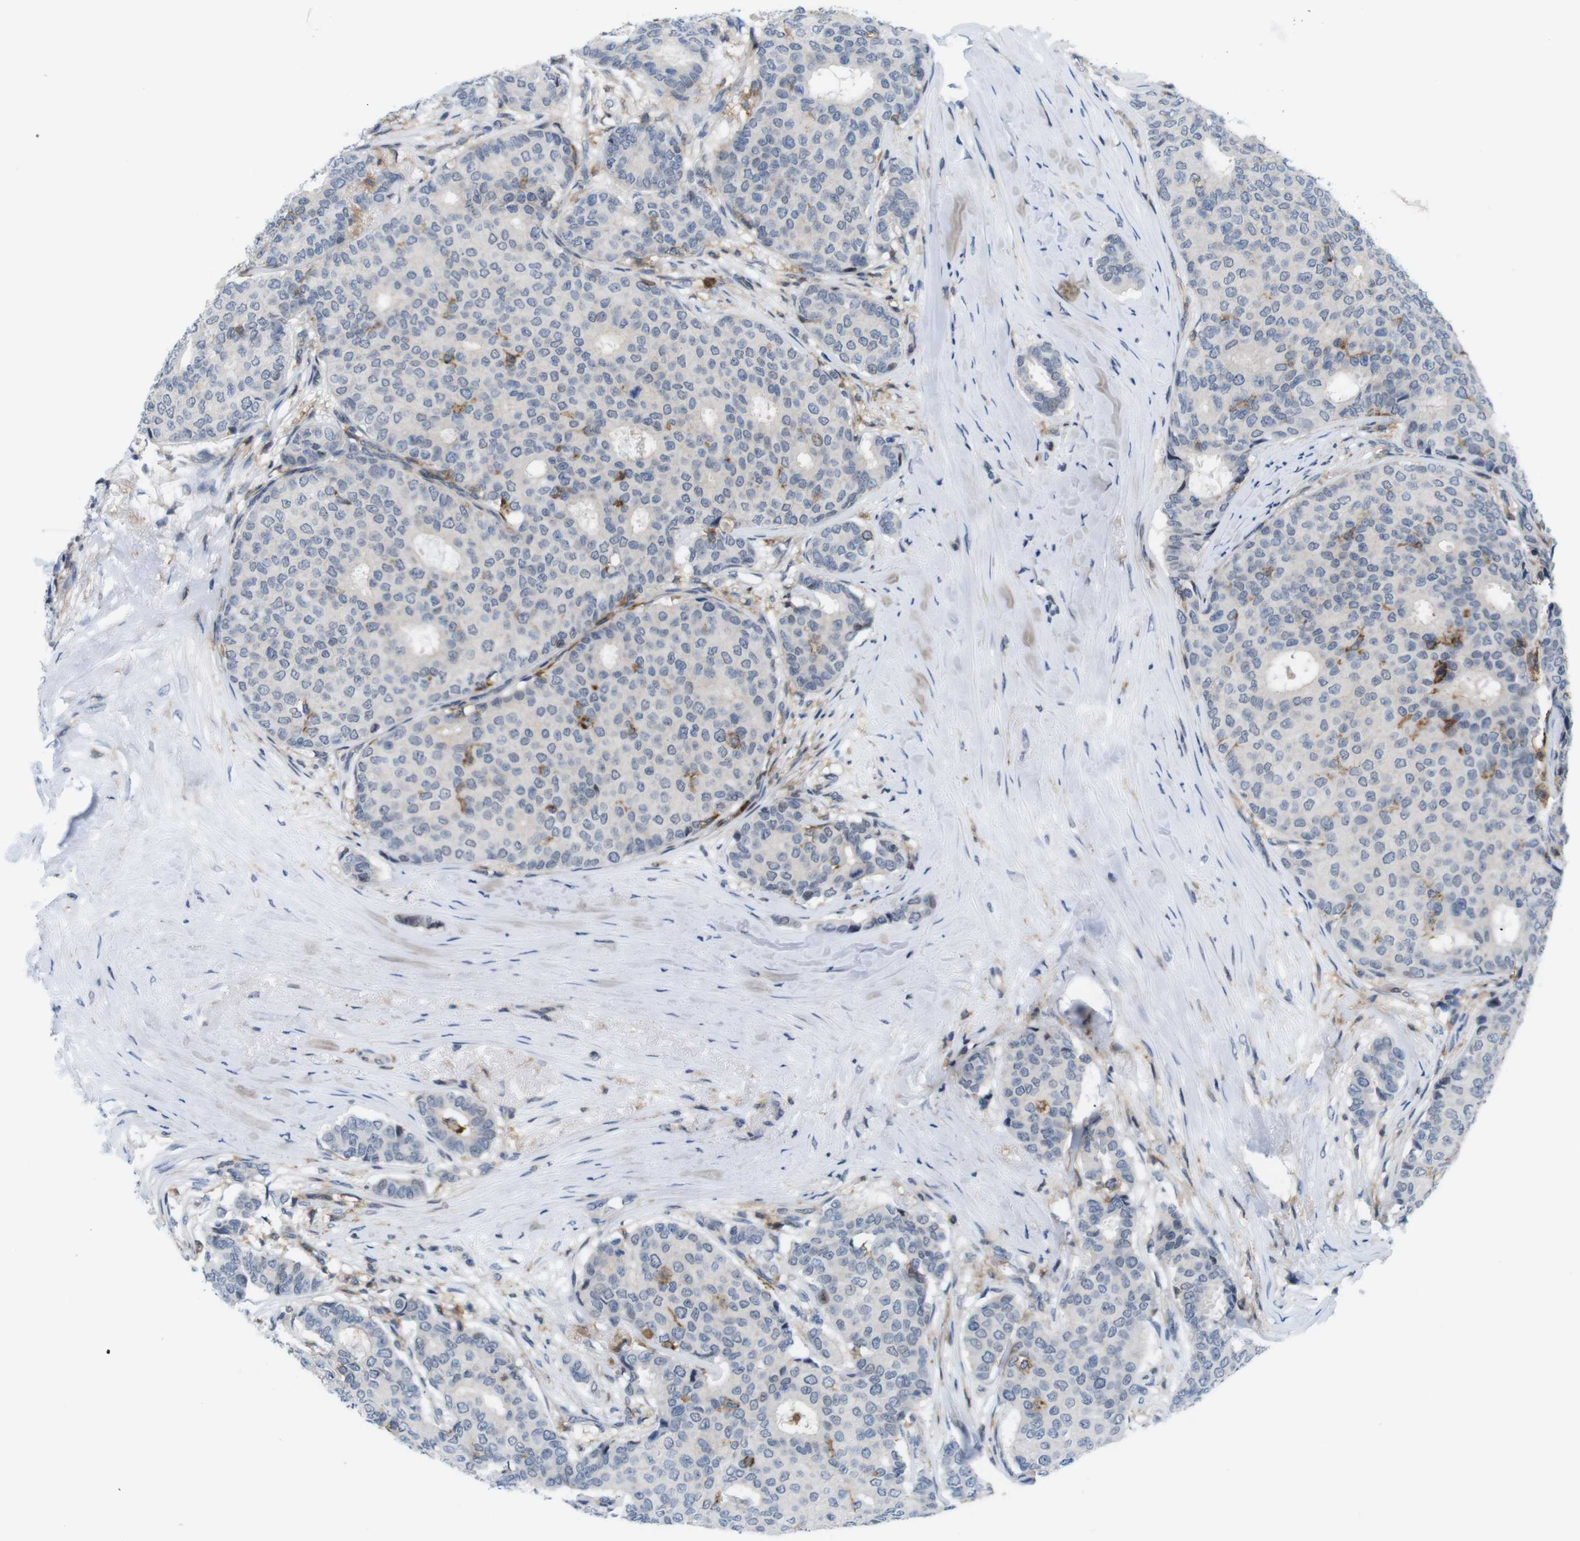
{"staining": {"intensity": "negative", "quantity": "none", "location": "none"}, "tissue": "breast cancer", "cell_type": "Tumor cells", "image_type": "cancer", "snomed": [{"axis": "morphology", "description": "Duct carcinoma"}, {"axis": "topography", "description": "Breast"}], "caption": "Invasive ductal carcinoma (breast) was stained to show a protein in brown. There is no significant staining in tumor cells. (Immunohistochemistry (ihc), brightfield microscopy, high magnification).", "gene": "CD300C", "patient": {"sex": "female", "age": 75}}